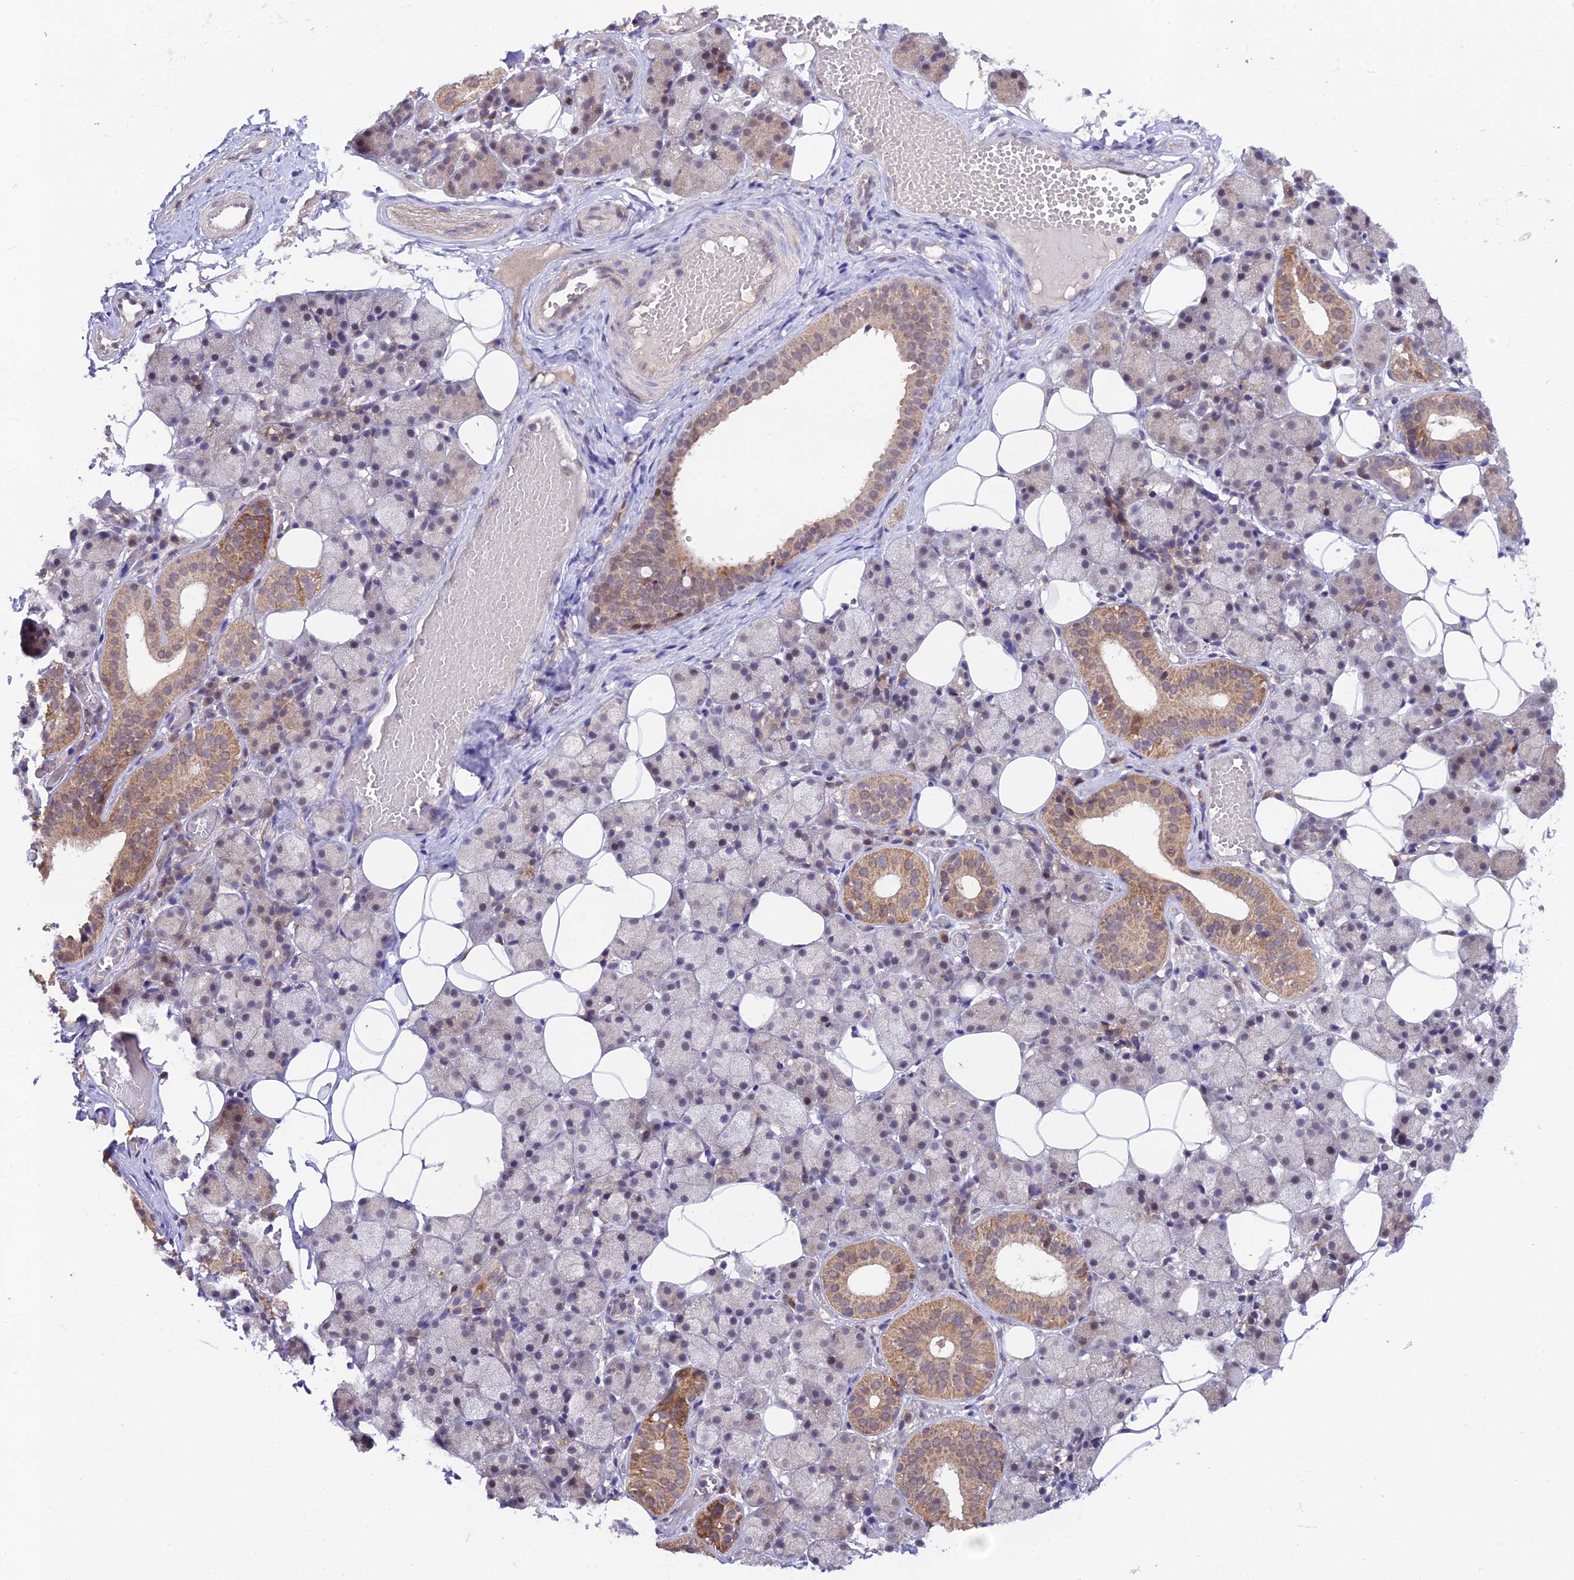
{"staining": {"intensity": "moderate", "quantity": "25%-75%", "location": "cytoplasmic/membranous"}, "tissue": "salivary gland", "cell_type": "Glandular cells", "image_type": "normal", "snomed": [{"axis": "morphology", "description": "Normal tissue, NOS"}, {"axis": "topography", "description": "Salivary gland"}], "caption": "Immunohistochemistry (IHC) staining of normal salivary gland, which demonstrates medium levels of moderate cytoplasmic/membranous positivity in about 25%-75% of glandular cells indicating moderate cytoplasmic/membranous protein expression. The staining was performed using DAB (brown) for protein detection and nuclei were counterstained in hematoxylin (blue).", "gene": "TRIM40", "patient": {"sex": "female", "age": 33}}